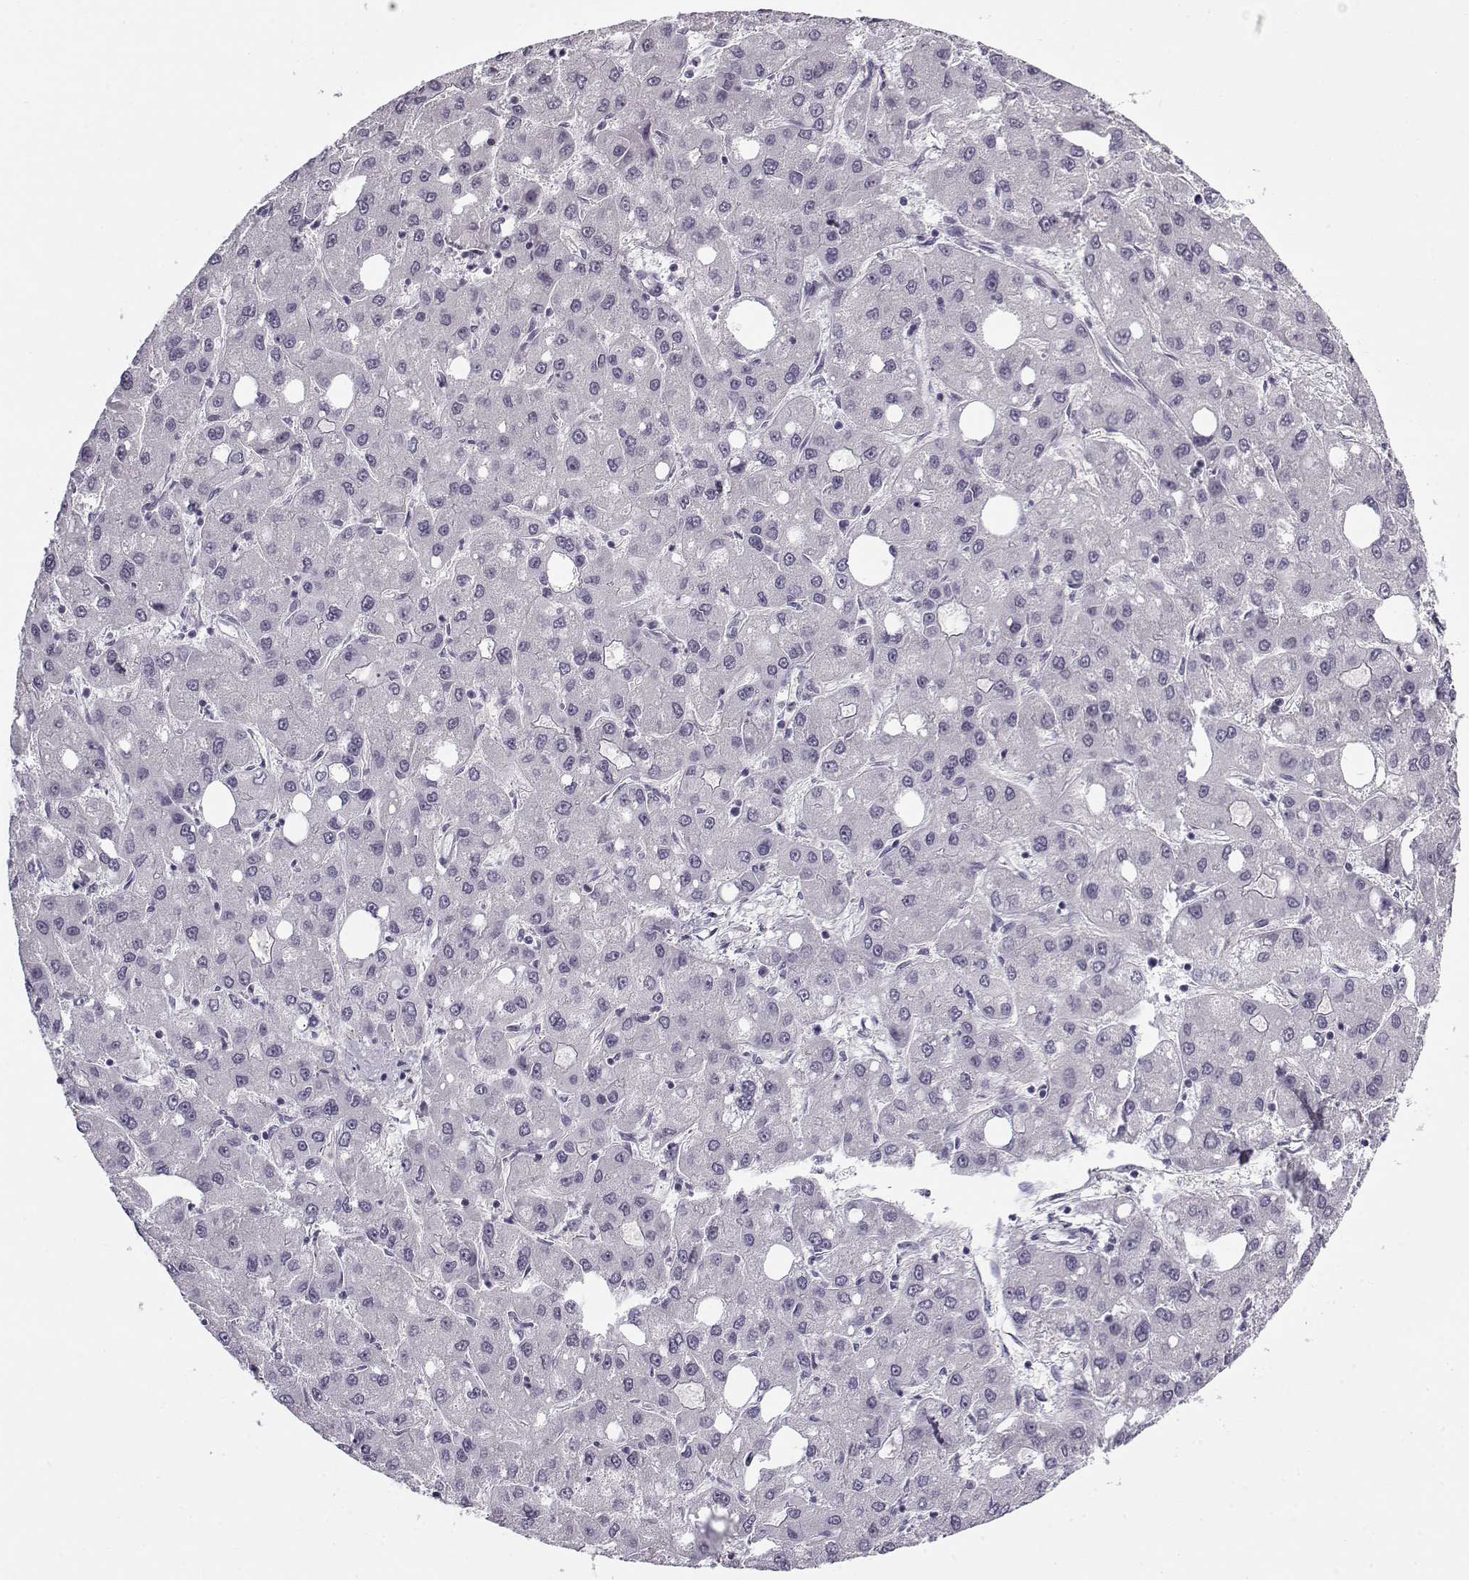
{"staining": {"intensity": "negative", "quantity": "none", "location": "none"}, "tissue": "liver cancer", "cell_type": "Tumor cells", "image_type": "cancer", "snomed": [{"axis": "morphology", "description": "Carcinoma, Hepatocellular, NOS"}, {"axis": "topography", "description": "Liver"}], "caption": "Human hepatocellular carcinoma (liver) stained for a protein using immunohistochemistry (IHC) exhibits no expression in tumor cells.", "gene": "SNCA", "patient": {"sex": "male", "age": 73}}